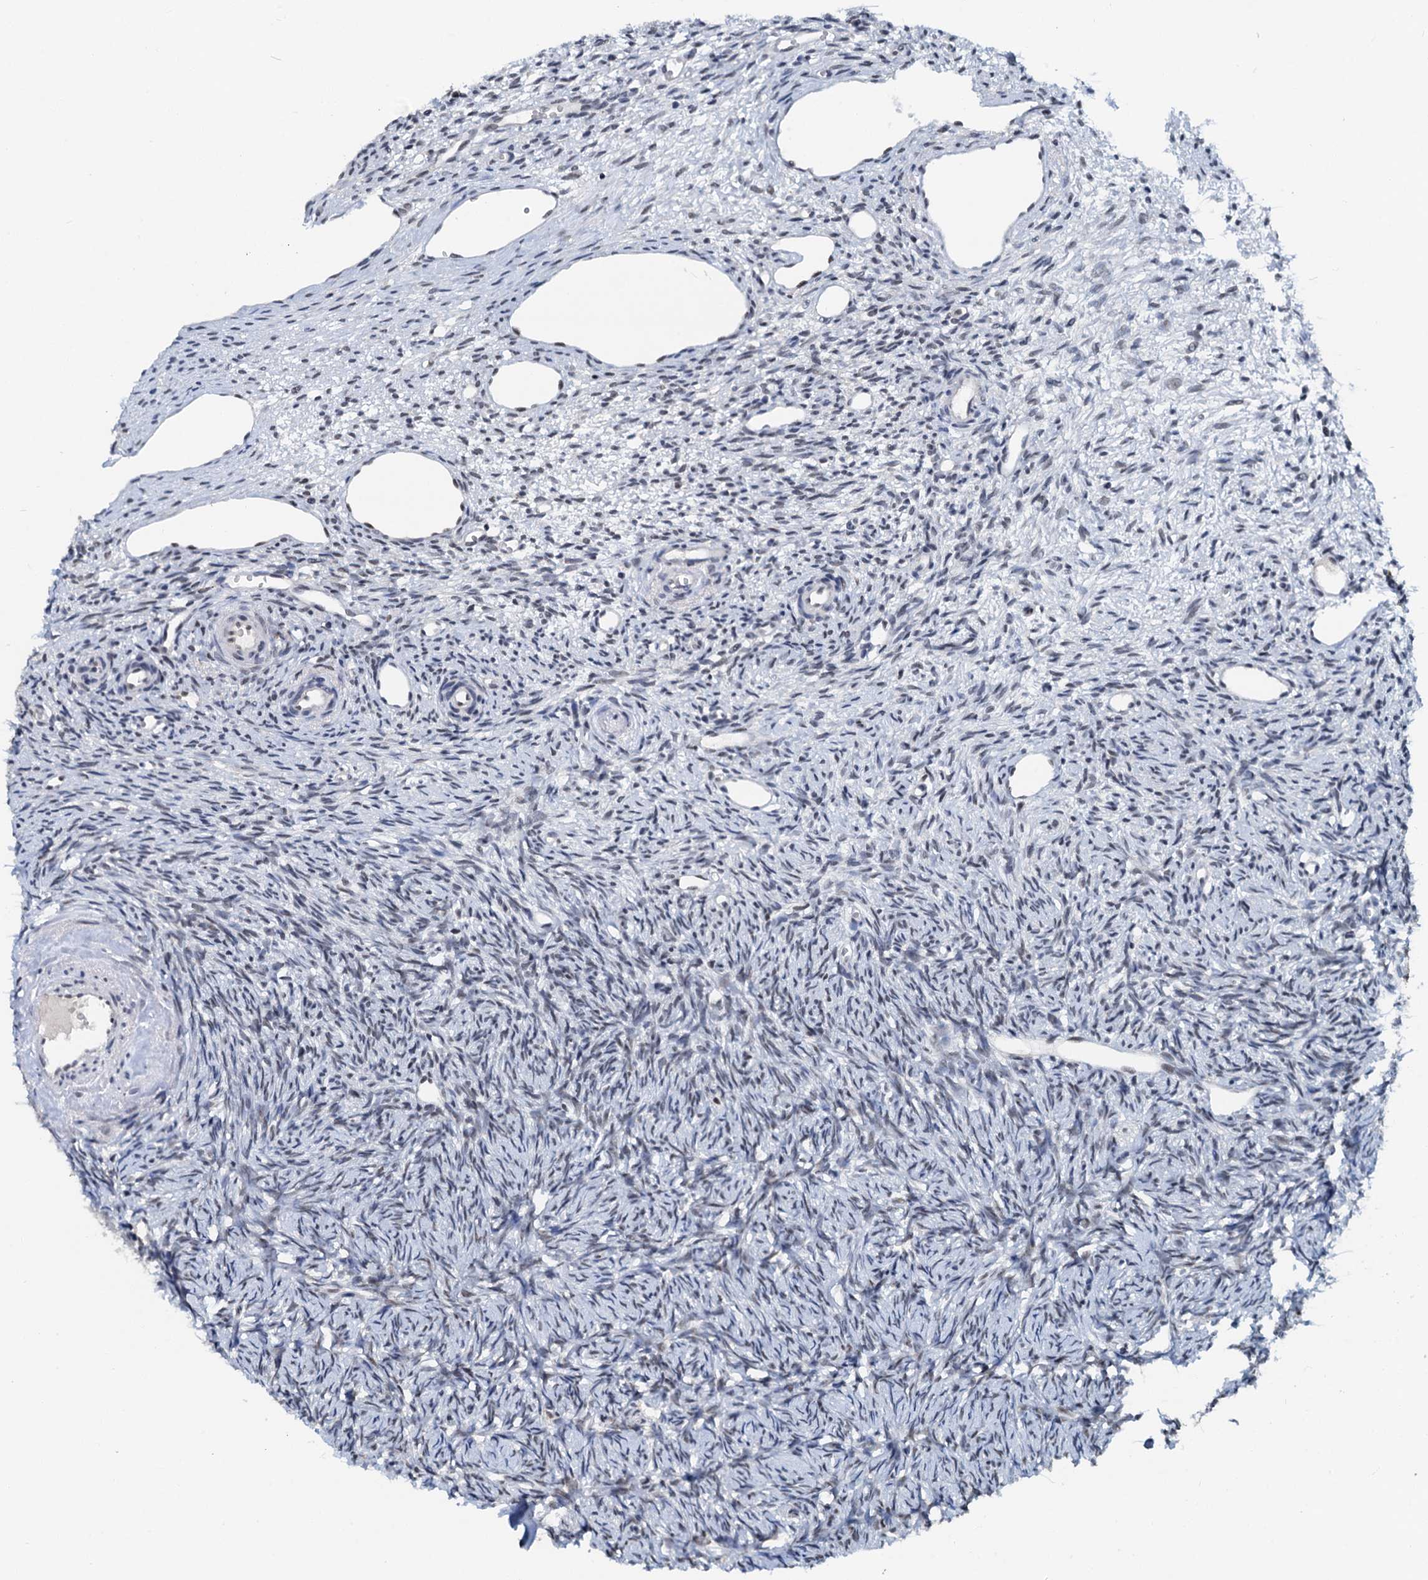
{"staining": {"intensity": "negative", "quantity": "none", "location": "none"}, "tissue": "ovary", "cell_type": "Ovarian stroma cells", "image_type": "normal", "snomed": [{"axis": "morphology", "description": "Normal tissue, NOS"}, {"axis": "topography", "description": "Ovary"}], "caption": "Ovarian stroma cells are negative for brown protein staining in benign ovary. (Brightfield microscopy of DAB (3,3'-diaminobenzidine) IHC at high magnification).", "gene": "SNRPD1", "patient": {"sex": "female", "age": 51}}